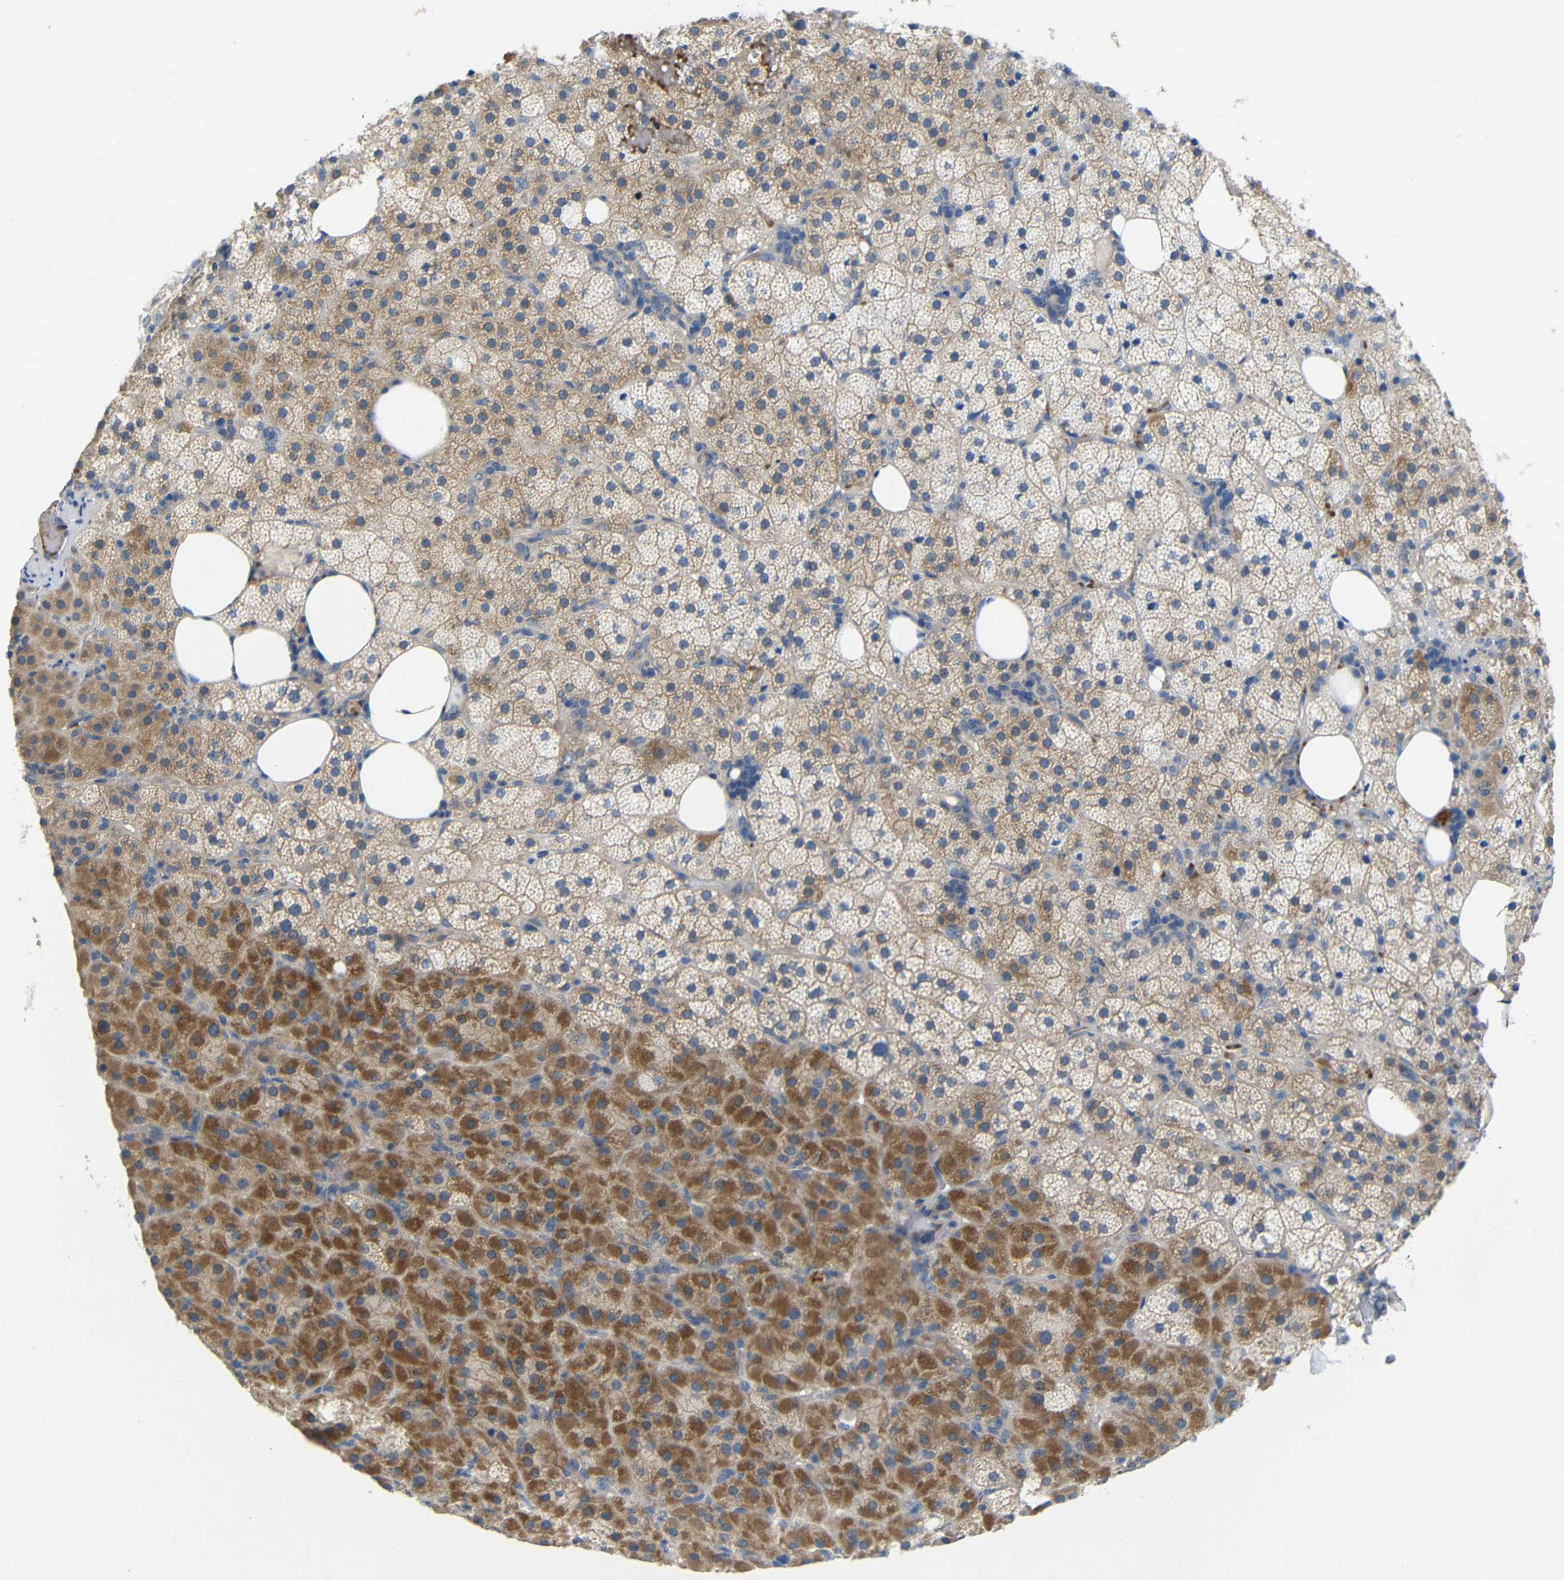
{"staining": {"intensity": "weak", "quantity": "<25%", "location": "cytoplasmic/membranous"}, "tissue": "adrenal gland", "cell_type": "Glandular cells", "image_type": "normal", "snomed": [{"axis": "morphology", "description": "Normal tissue, NOS"}, {"axis": "topography", "description": "Adrenal gland"}], "caption": "Immunohistochemistry micrograph of unremarkable adrenal gland: adrenal gland stained with DAB displays no significant protein staining in glandular cells.", "gene": "TBC1D32", "patient": {"sex": "female", "age": 59}}